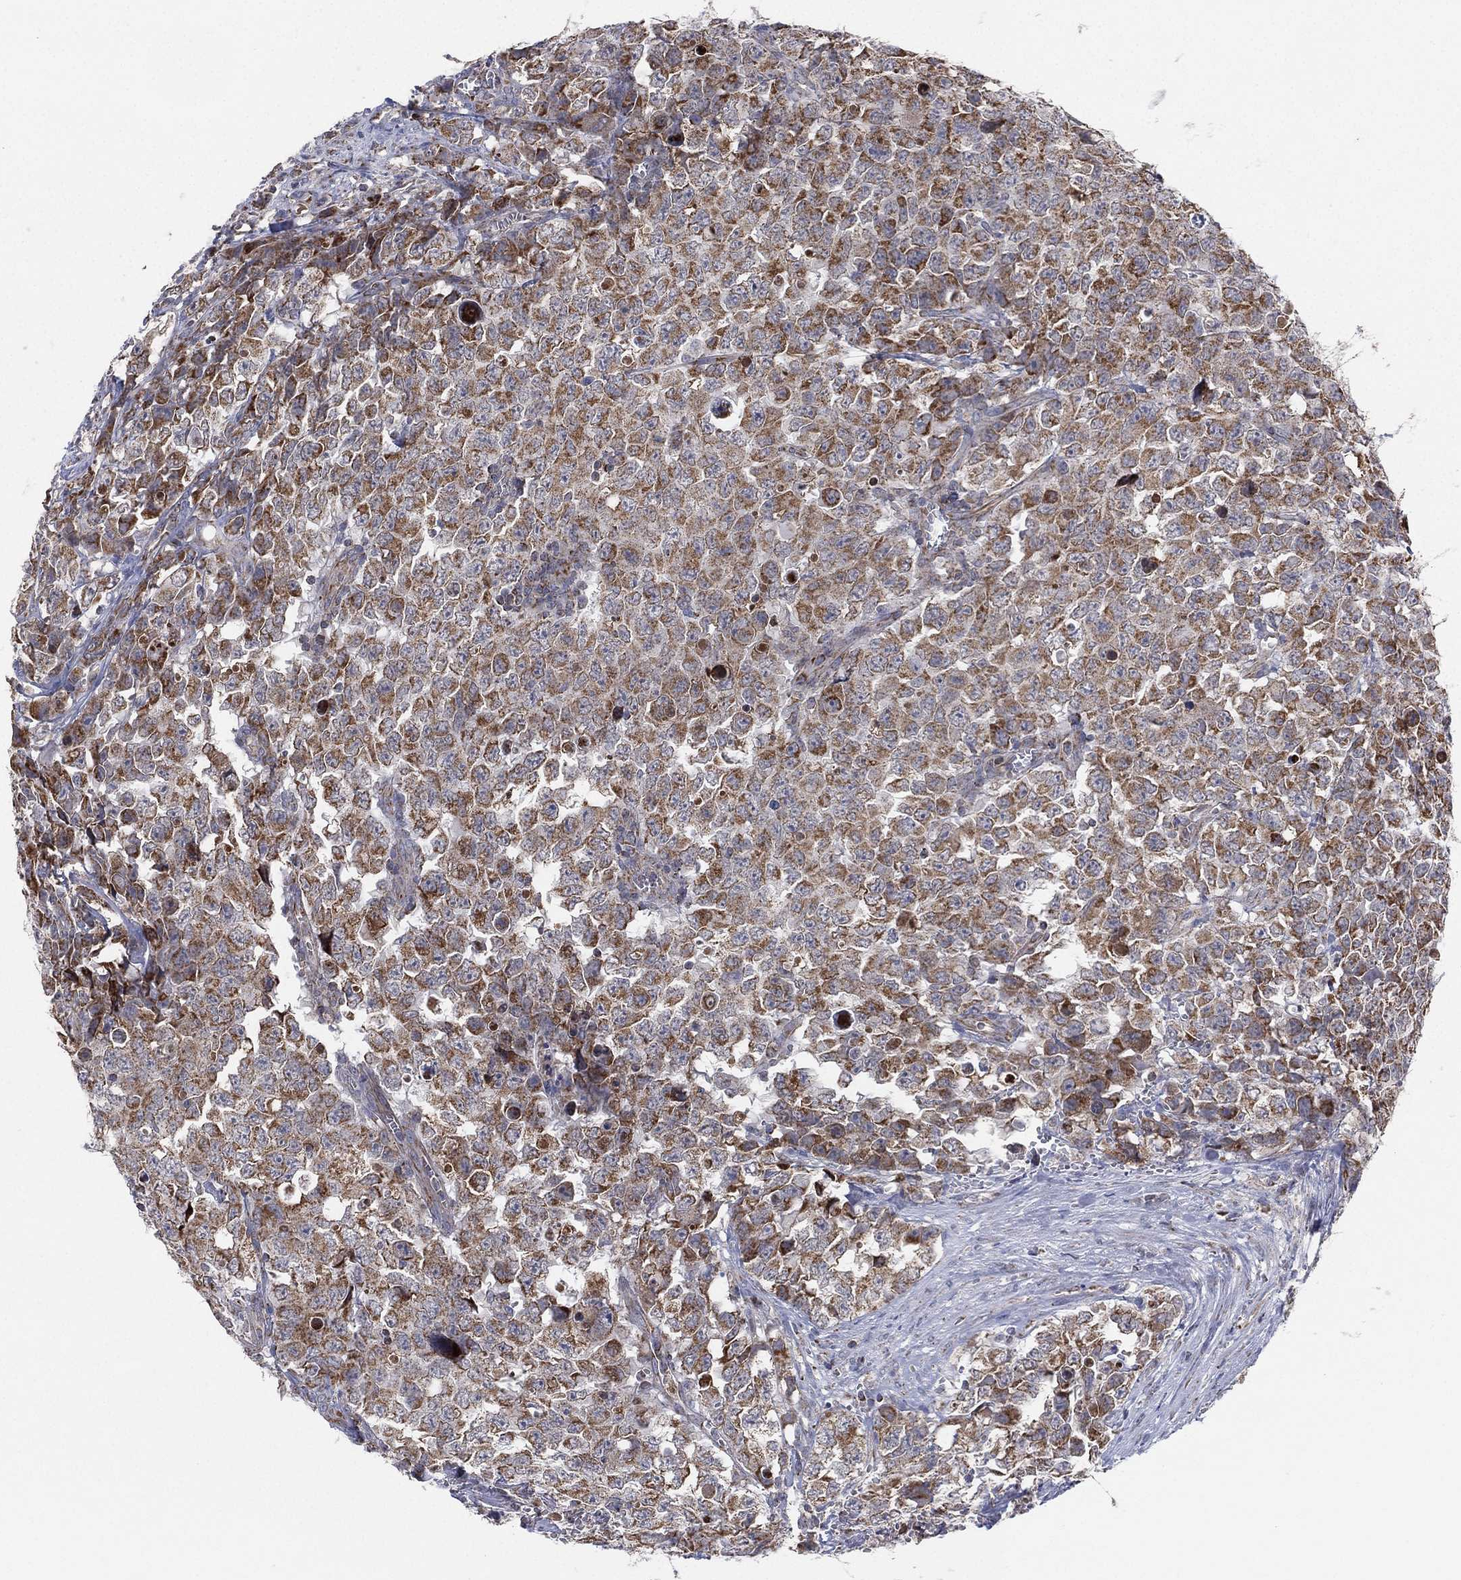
{"staining": {"intensity": "moderate", "quantity": ">75%", "location": "cytoplasmic/membranous"}, "tissue": "testis cancer", "cell_type": "Tumor cells", "image_type": "cancer", "snomed": [{"axis": "morphology", "description": "Carcinoma, Embryonal, NOS"}, {"axis": "topography", "description": "Testis"}], "caption": "Approximately >75% of tumor cells in embryonal carcinoma (testis) exhibit moderate cytoplasmic/membranous protein expression as visualized by brown immunohistochemical staining.", "gene": "PSMG4", "patient": {"sex": "male", "age": 23}}